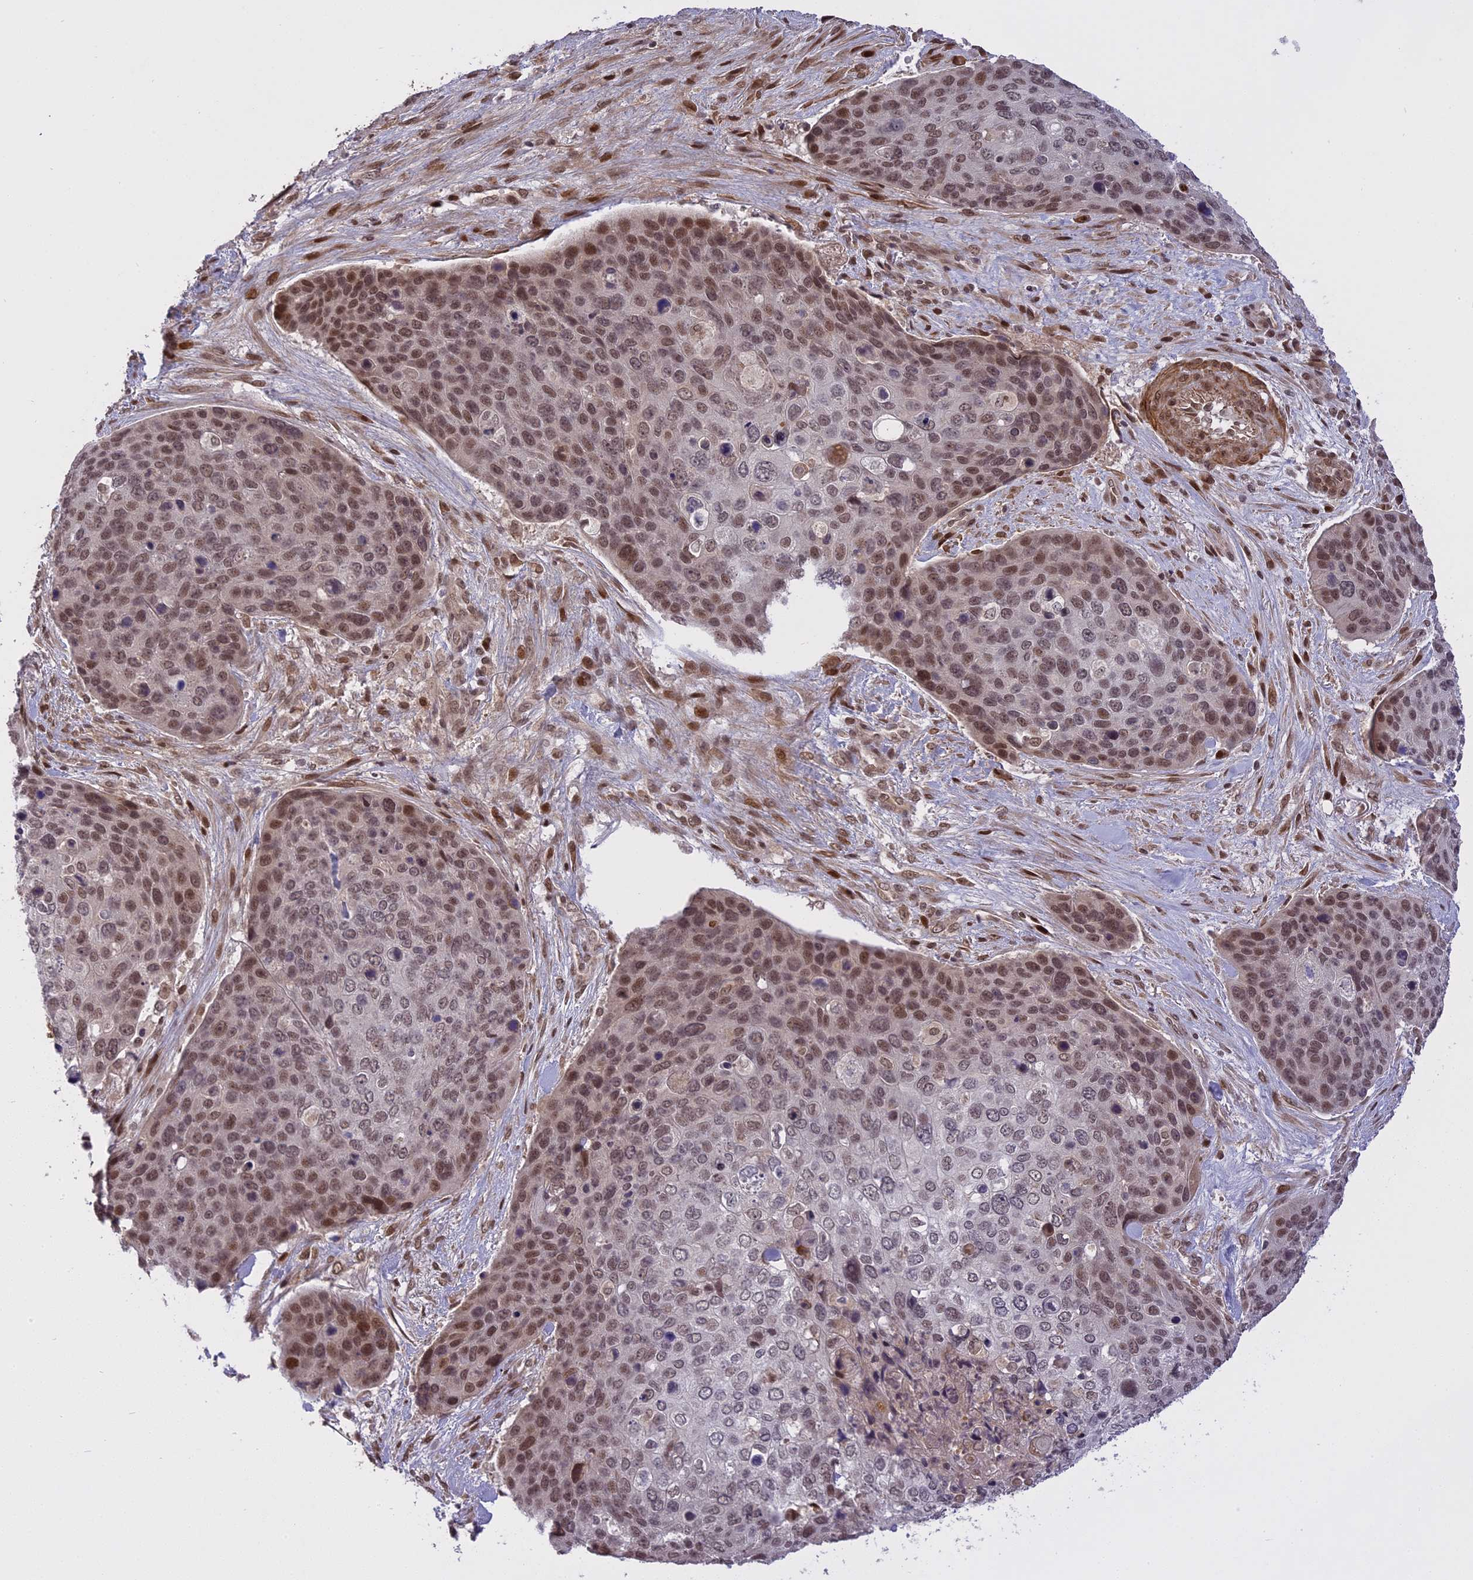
{"staining": {"intensity": "moderate", "quantity": ">75%", "location": "nuclear"}, "tissue": "skin cancer", "cell_type": "Tumor cells", "image_type": "cancer", "snomed": [{"axis": "morphology", "description": "Basal cell carcinoma"}, {"axis": "topography", "description": "Skin"}], "caption": "Immunohistochemistry staining of skin cancer (basal cell carcinoma), which shows medium levels of moderate nuclear staining in approximately >75% of tumor cells indicating moderate nuclear protein staining. The staining was performed using DAB (brown) for protein detection and nuclei were counterstained in hematoxylin (blue).", "gene": "PRELID2", "patient": {"sex": "female", "age": 74}}